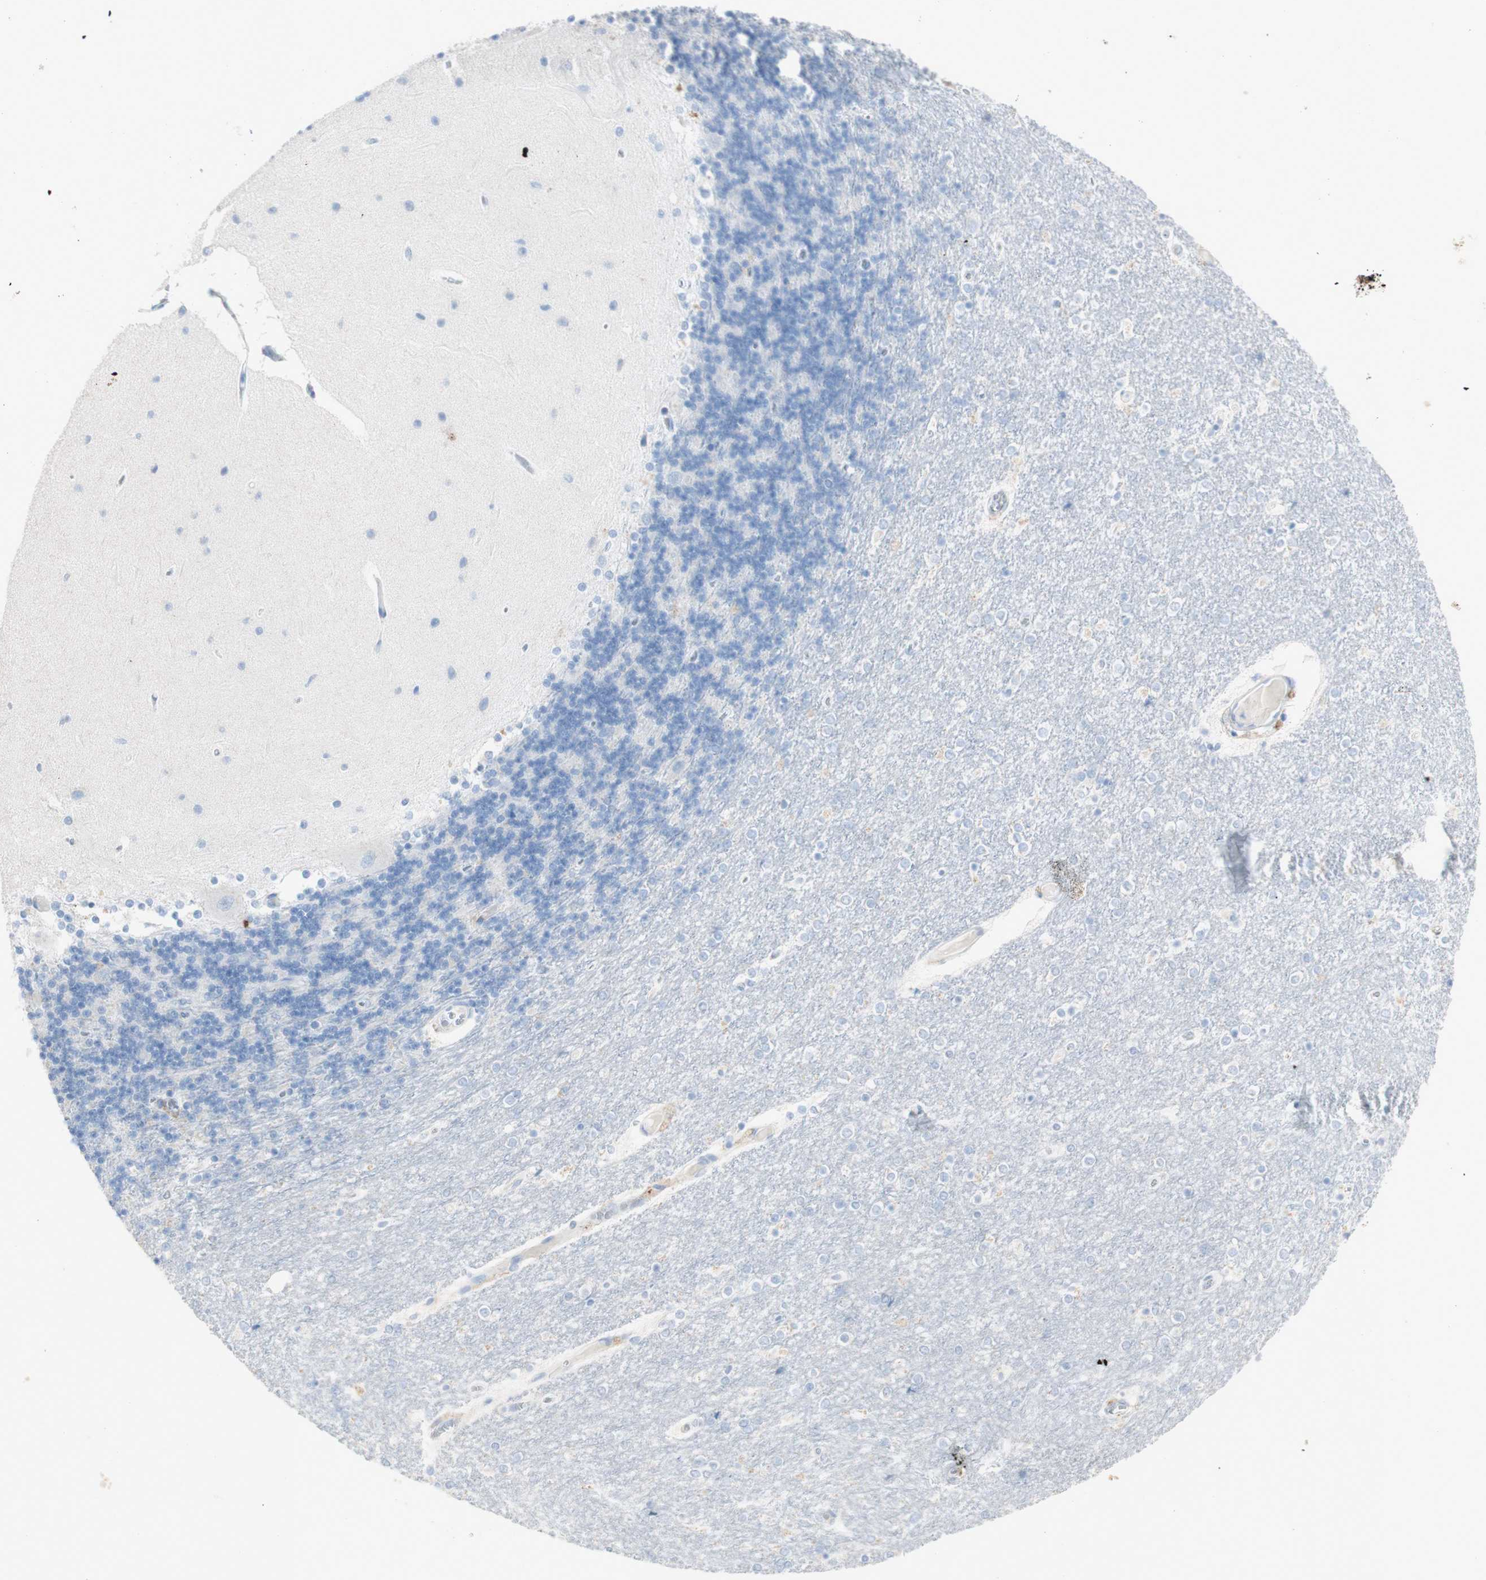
{"staining": {"intensity": "negative", "quantity": "none", "location": "none"}, "tissue": "cerebellum", "cell_type": "Cells in granular layer", "image_type": "normal", "snomed": [{"axis": "morphology", "description": "Normal tissue, NOS"}, {"axis": "topography", "description": "Cerebellum"}], "caption": "Cerebellum was stained to show a protein in brown. There is no significant staining in cells in granular layer. Brightfield microscopy of immunohistochemistry (IHC) stained with DAB (brown) and hematoxylin (blue), captured at high magnification.", "gene": "ART3", "patient": {"sex": "female", "age": 54}}